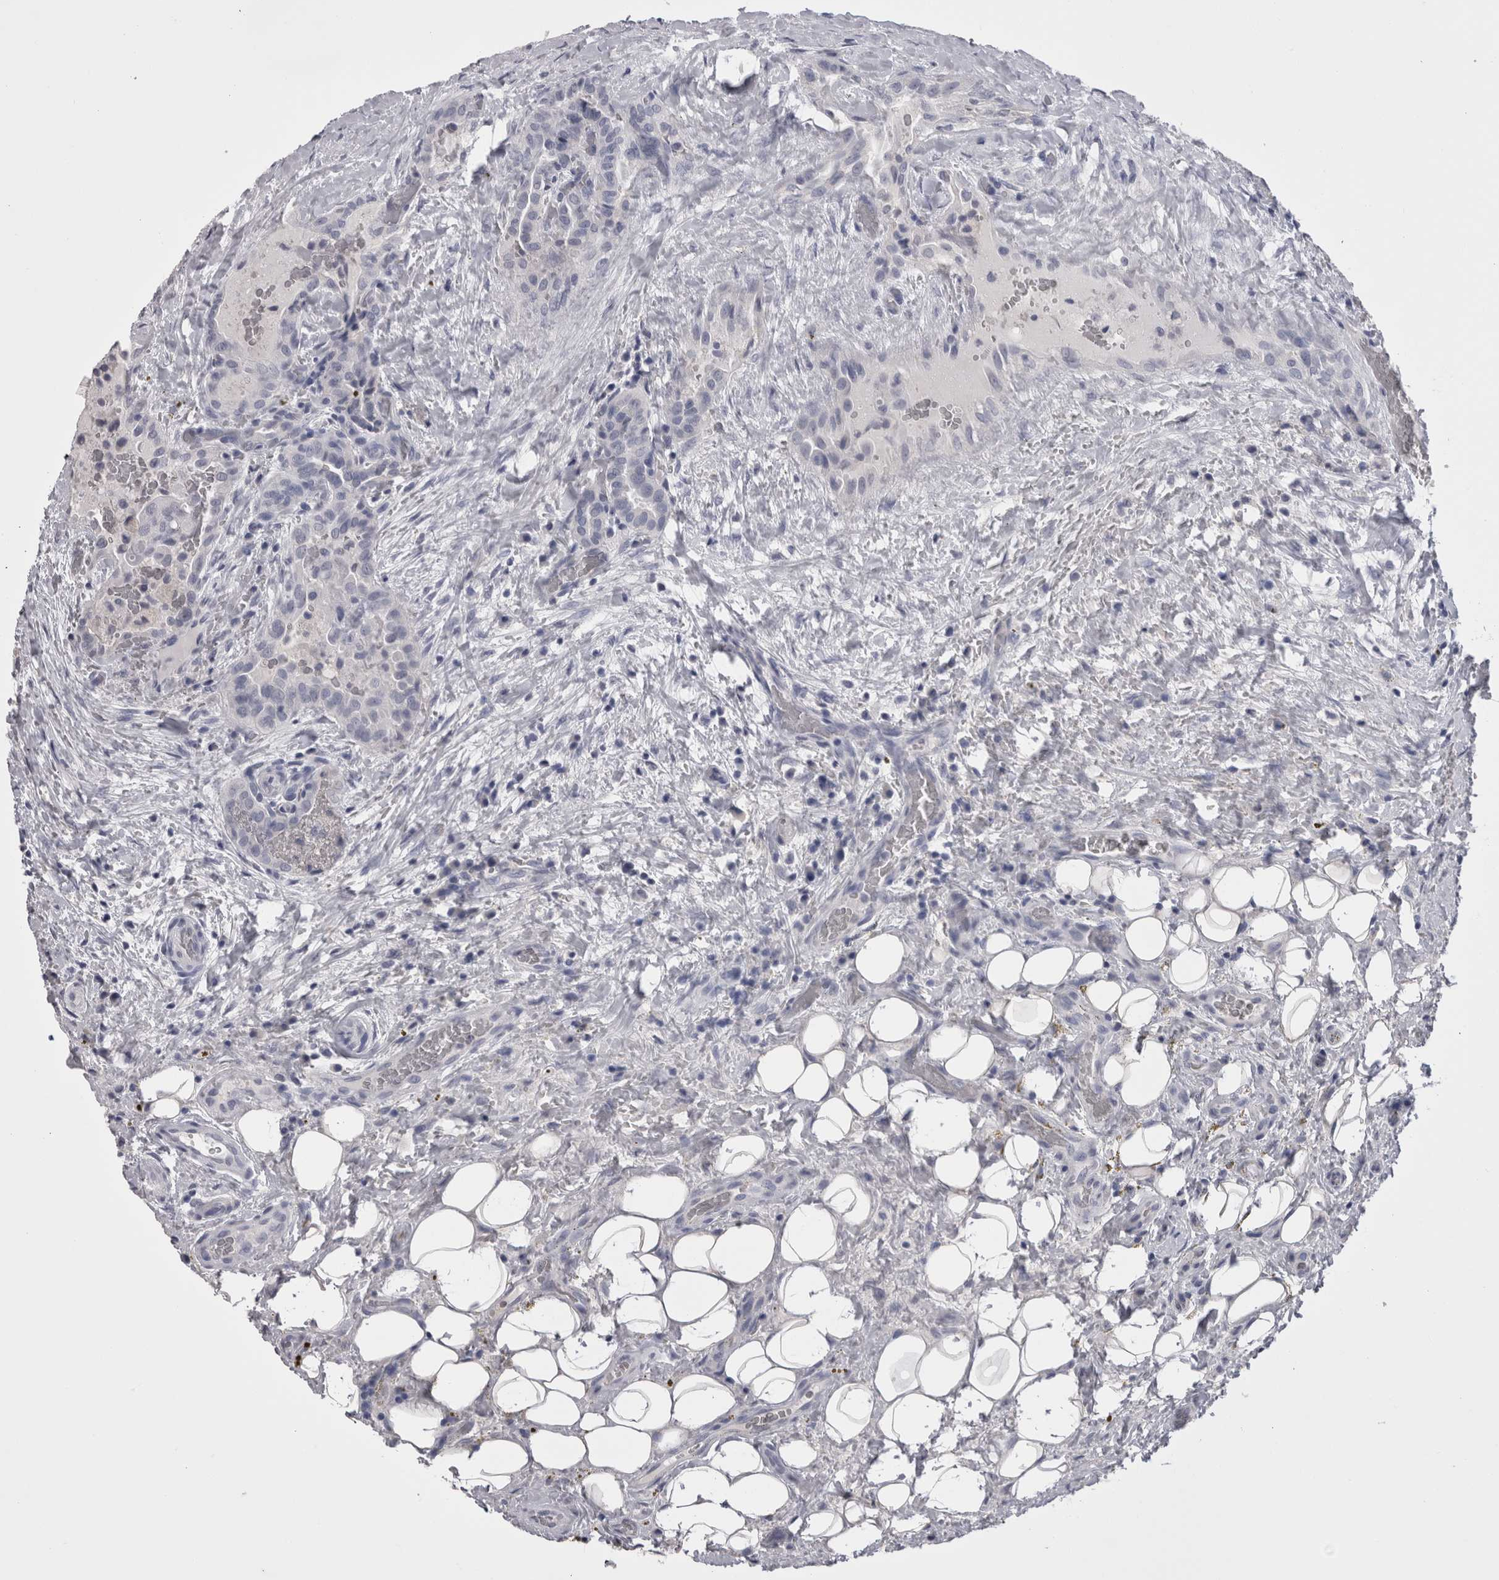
{"staining": {"intensity": "negative", "quantity": "none", "location": "none"}, "tissue": "thyroid cancer", "cell_type": "Tumor cells", "image_type": "cancer", "snomed": [{"axis": "morphology", "description": "Papillary adenocarcinoma, NOS"}, {"axis": "topography", "description": "Thyroid gland"}], "caption": "This is a micrograph of immunohistochemistry (IHC) staining of thyroid cancer, which shows no expression in tumor cells.", "gene": "CDHR5", "patient": {"sex": "male", "age": 77}}